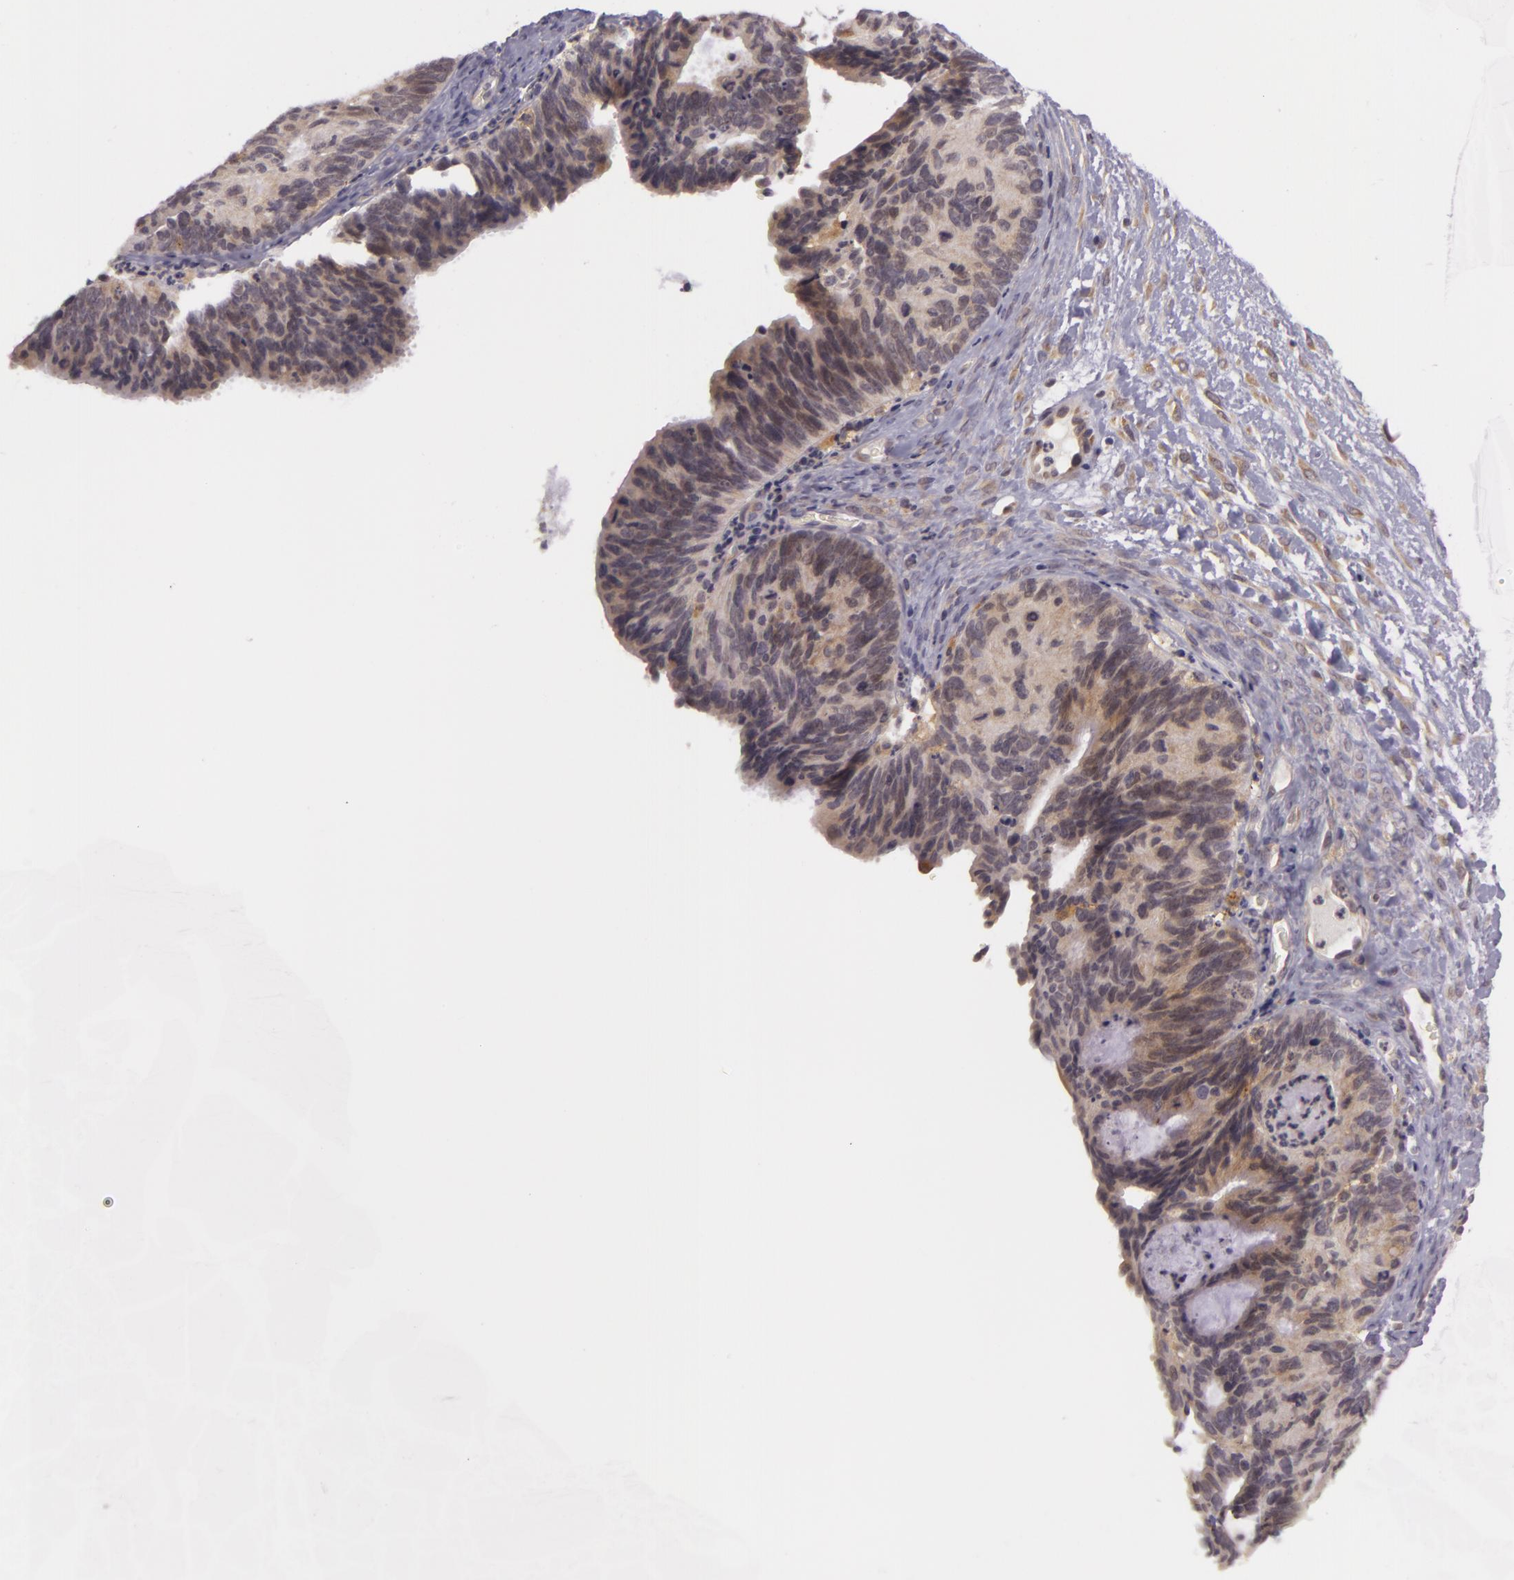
{"staining": {"intensity": "weak", "quantity": ">75%", "location": "cytoplasmic/membranous"}, "tissue": "ovarian cancer", "cell_type": "Tumor cells", "image_type": "cancer", "snomed": [{"axis": "morphology", "description": "Carcinoma, endometroid"}, {"axis": "topography", "description": "Ovary"}], "caption": "Endometroid carcinoma (ovarian) stained for a protein (brown) shows weak cytoplasmic/membranous positive positivity in about >75% of tumor cells.", "gene": "PPP1R3F", "patient": {"sex": "female", "age": 52}}